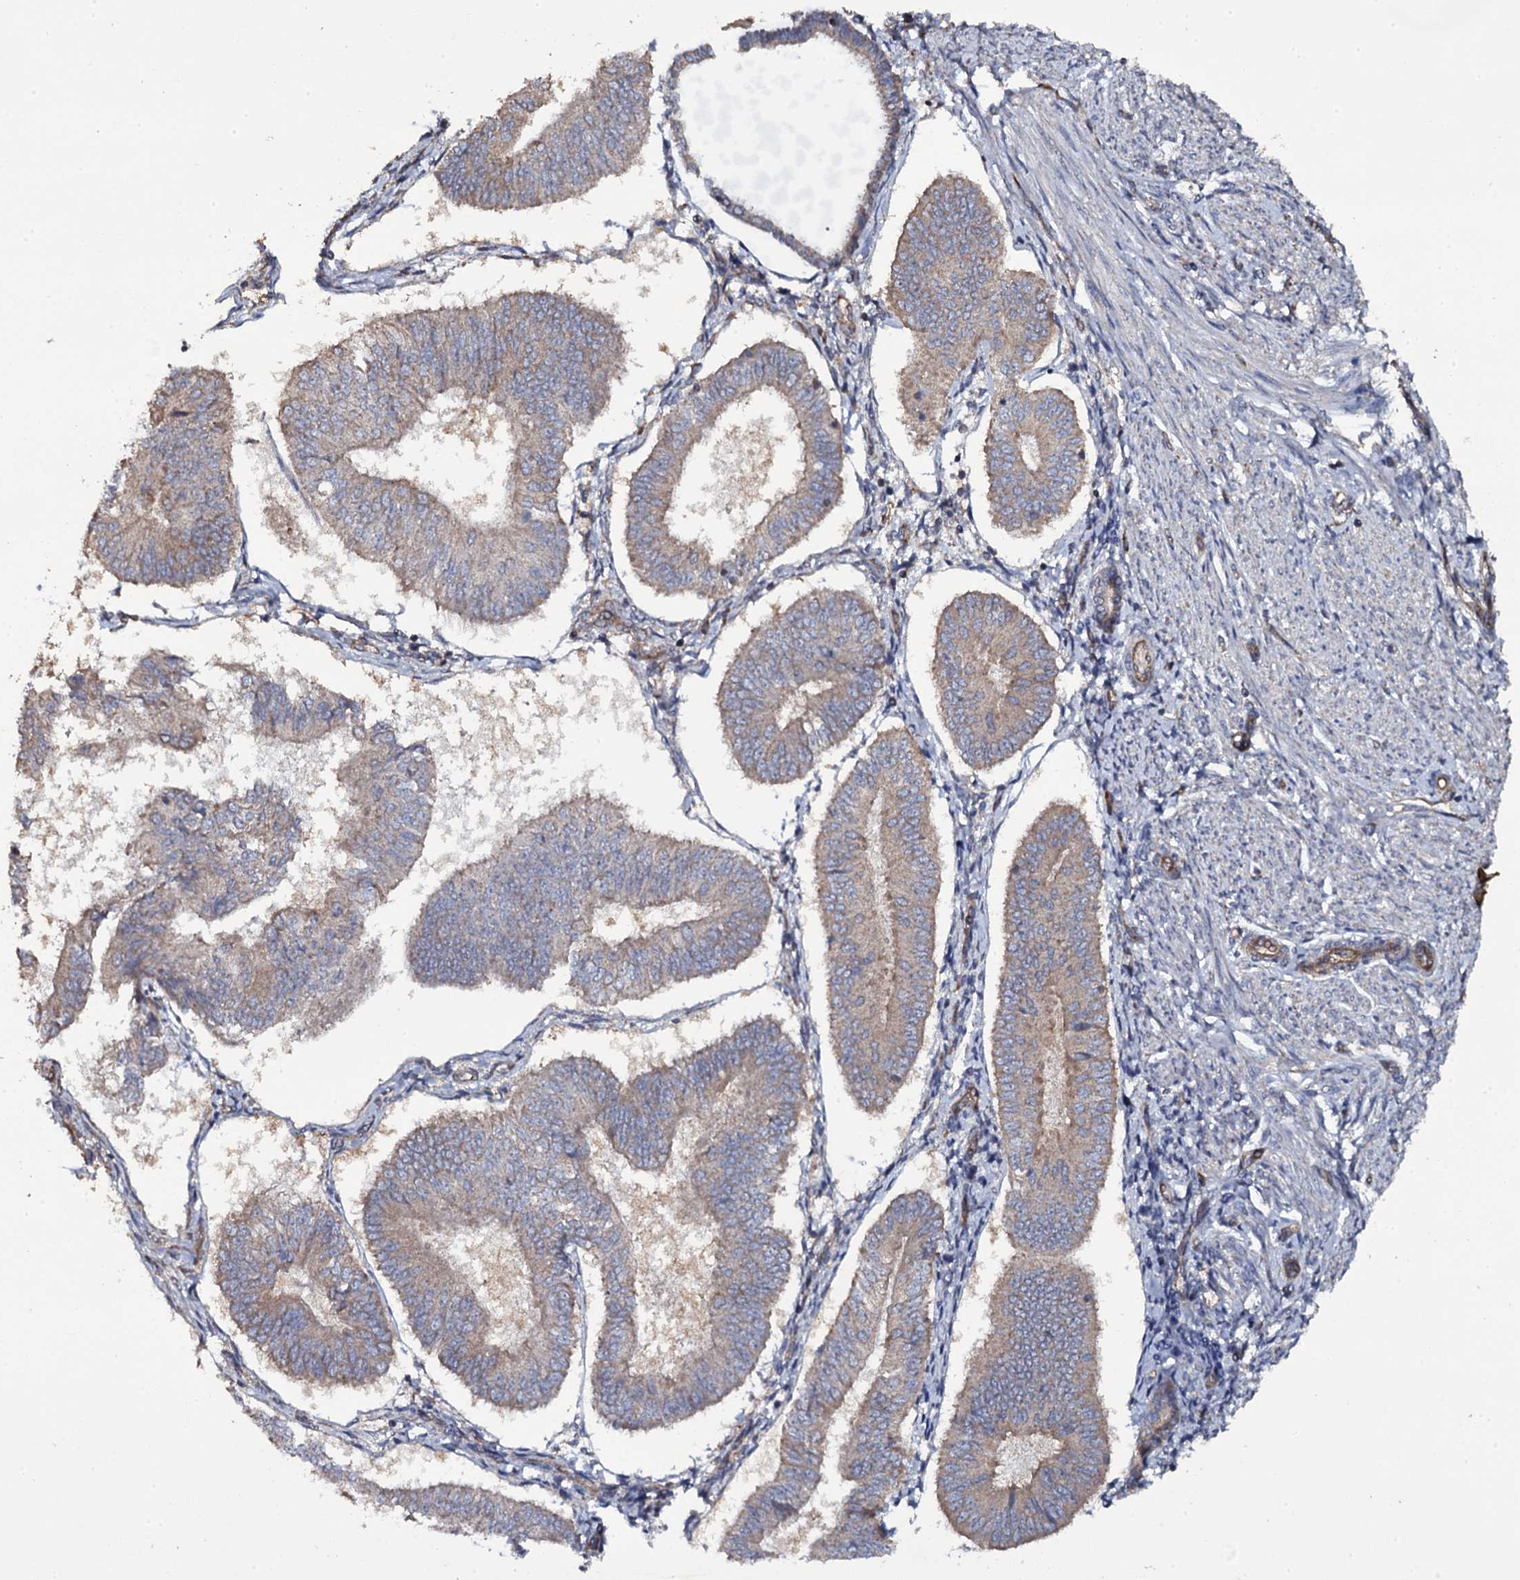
{"staining": {"intensity": "weak", "quantity": "25%-75%", "location": "cytoplasmic/membranous"}, "tissue": "endometrial cancer", "cell_type": "Tumor cells", "image_type": "cancer", "snomed": [{"axis": "morphology", "description": "Adenocarcinoma, NOS"}, {"axis": "topography", "description": "Endometrium"}], "caption": "Protein analysis of endometrial cancer (adenocarcinoma) tissue displays weak cytoplasmic/membranous positivity in approximately 25%-75% of tumor cells. (DAB (3,3'-diaminobenzidine) IHC with brightfield microscopy, high magnification).", "gene": "TTC23", "patient": {"sex": "female", "age": 58}}